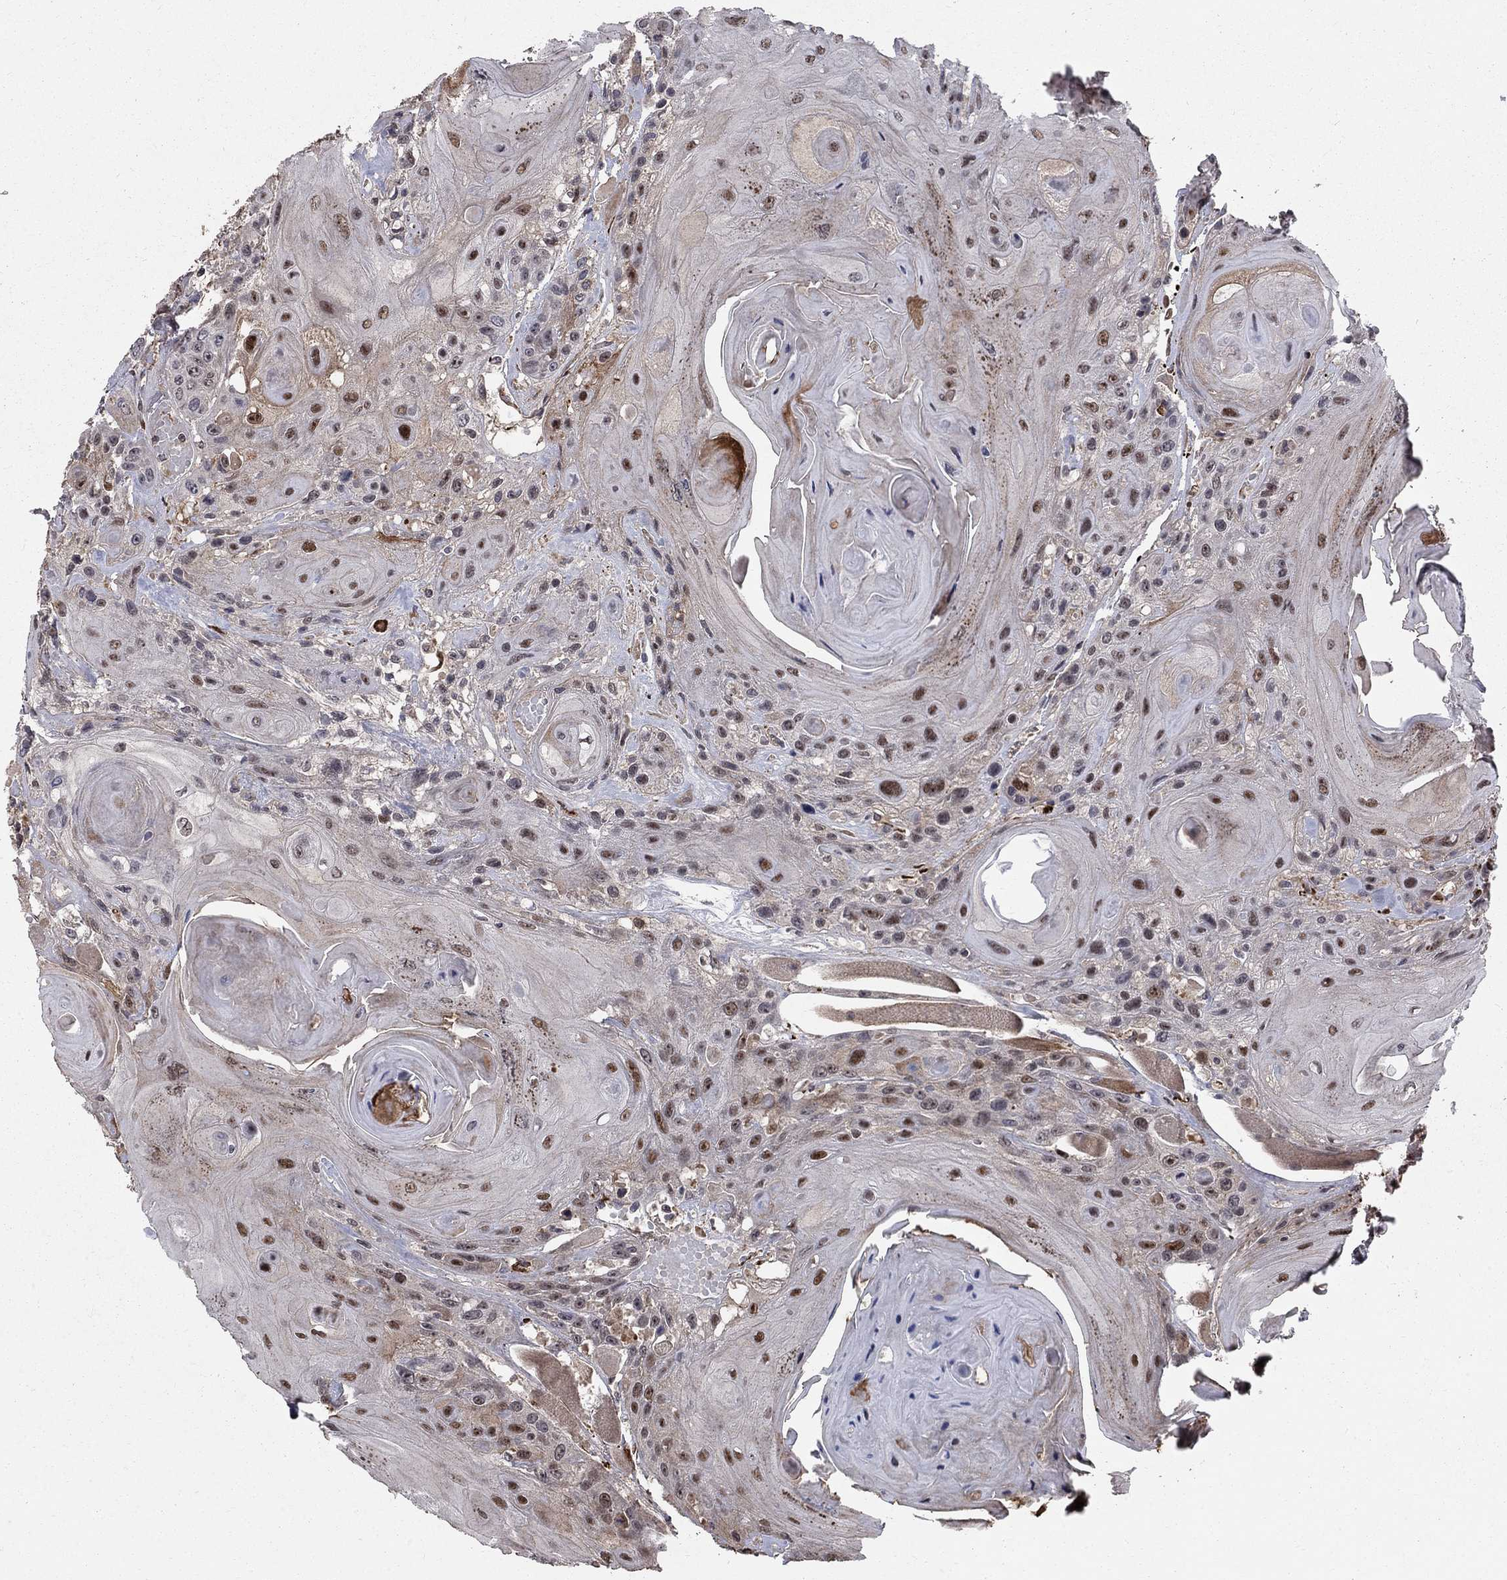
{"staining": {"intensity": "strong", "quantity": "<25%", "location": "nuclear"}, "tissue": "head and neck cancer", "cell_type": "Tumor cells", "image_type": "cancer", "snomed": [{"axis": "morphology", "description": "Squamous cell carcinoma, NOS"}, {"axis": "topography", "description": "Head-Neck"}], "caption": "This image reveals head and neck squamous cell carcinoma stained with immunohistochemistry (IHC) to label a protein in brown. The nuclear of tumor cells show strong positivity for the protein. Nuclei are counter-stained blue.", "gene": "MSRA", "patient": {"sex": "female", "age": 59}}